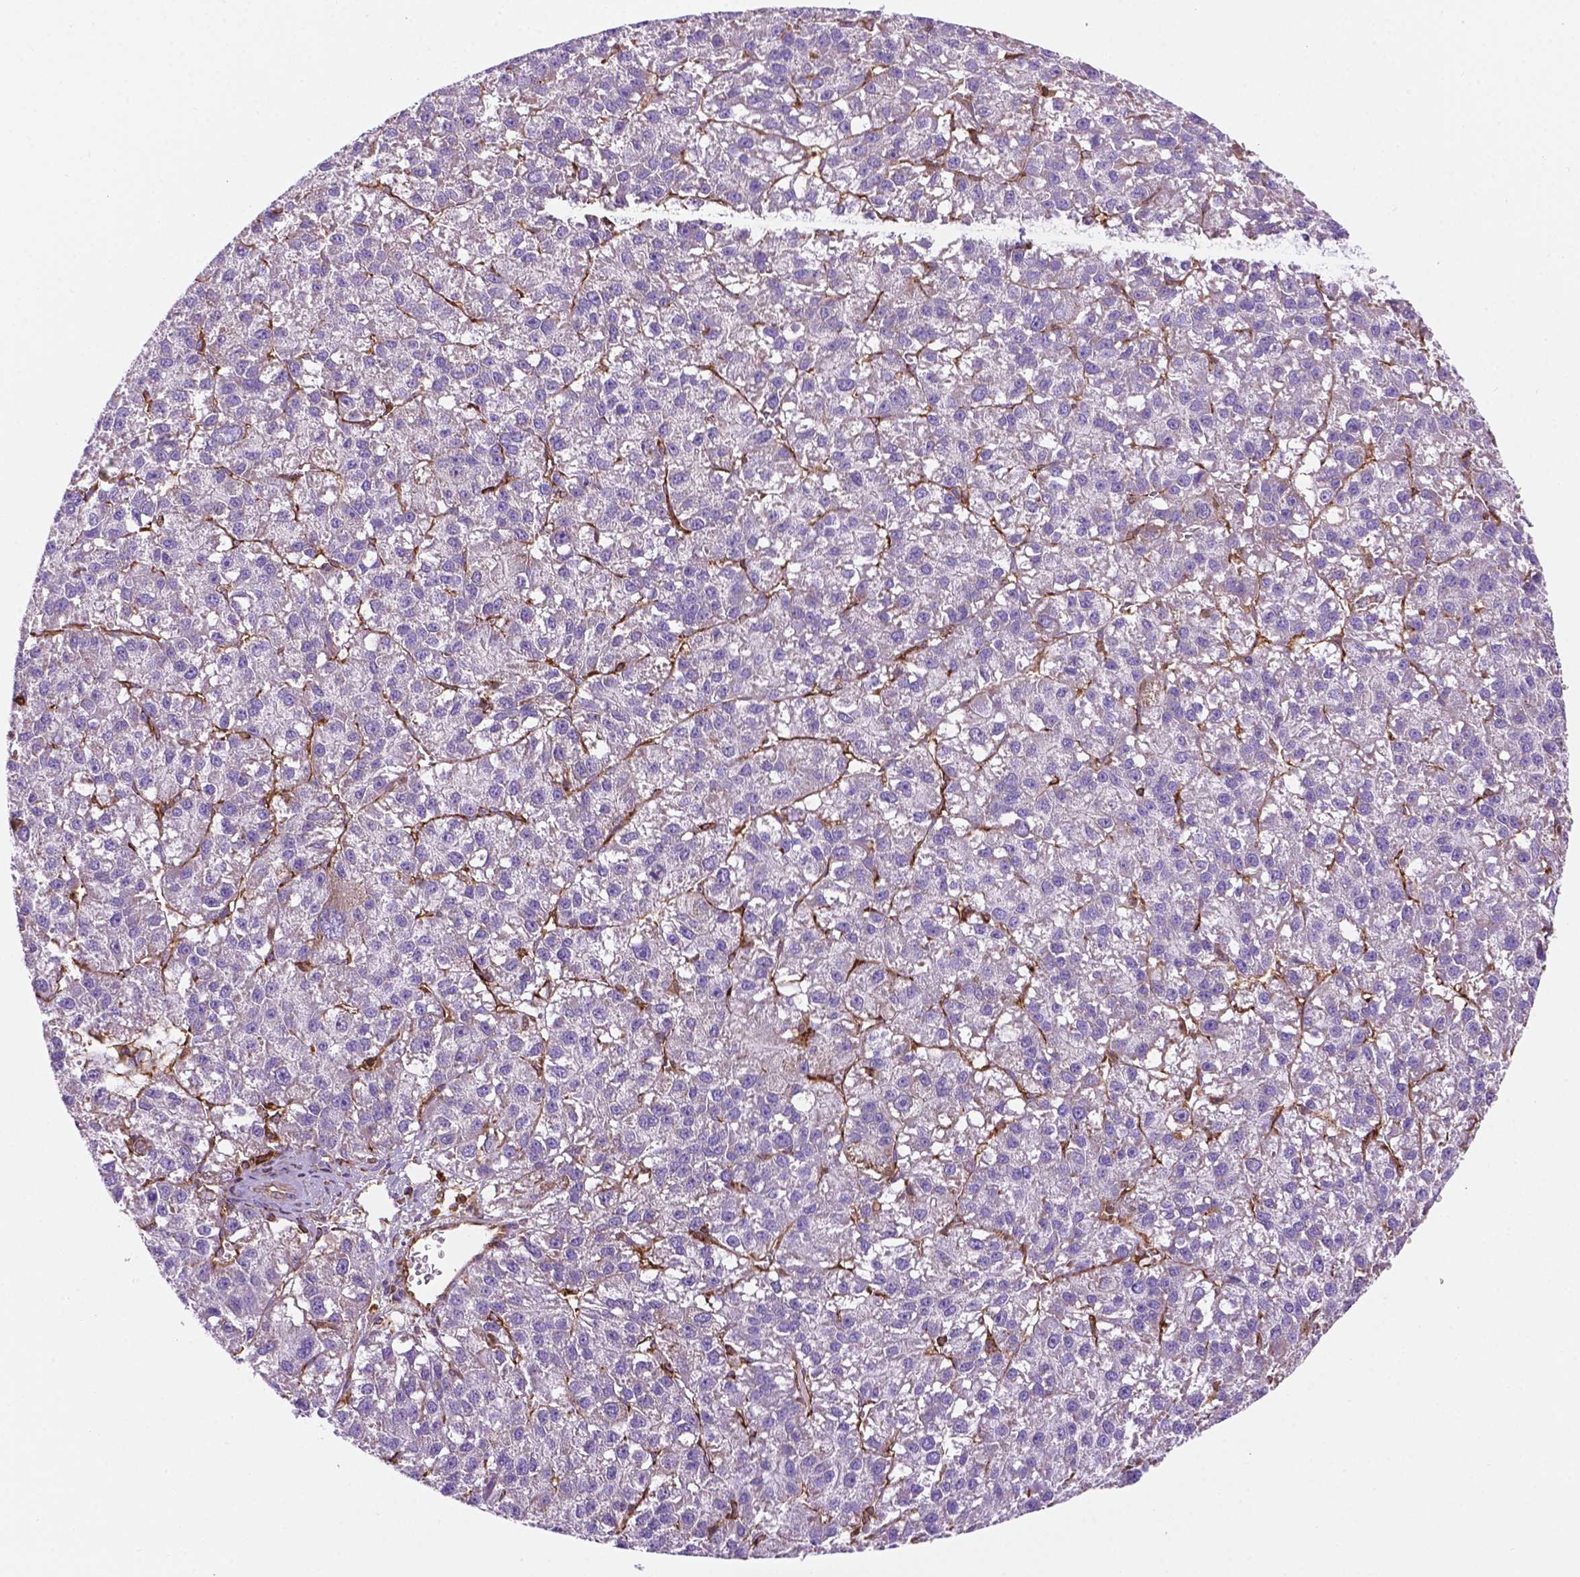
{"staining": {"intensity": "negative", "quantity": "none", "location": "none"}, "tissue": "liver cancer", "cell_type": "Tumor cells", "image_type": "cancer", "snomed": [{"axis": "morphology", "description": "Carcinoma, Hepatocellular, NOS"}, {"axis": "topography", "description": "Liver"}], "caption": "High power microscopy histopathology image of an immunohistochemistry image of liver hepatocellular carcinoma, revealing no significant expression in tumor cells.", "gene": "DCN", "patient": {"sex": "female", "age": 70}}